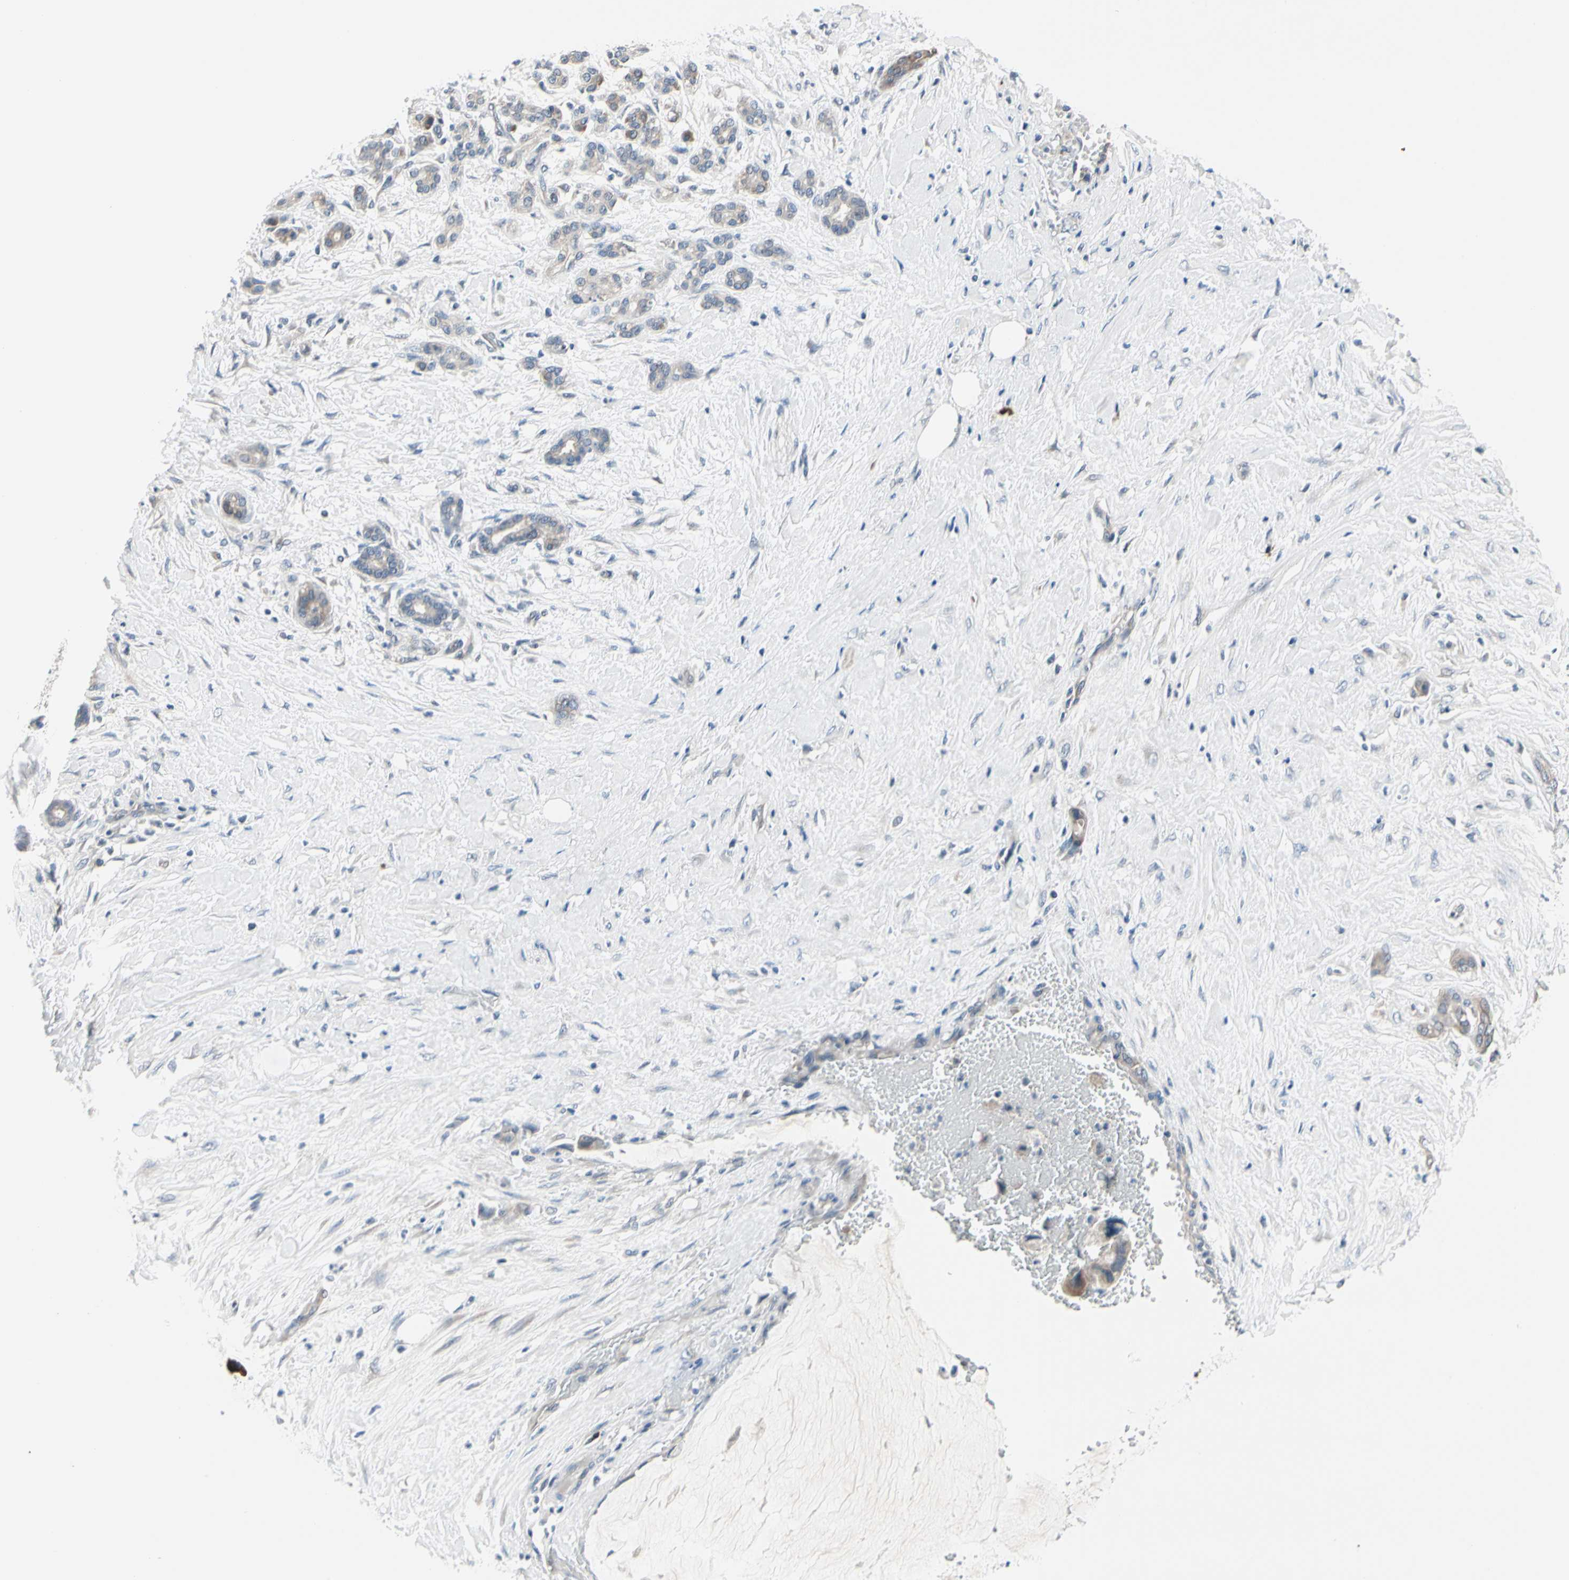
{"staining": {"intensity": "weak", "quantity": "25%-75%", "location": "cytoplasmic/membranous"}, "tissue": "pancreatic cancer", "cell_type": "Tumor cells", "image_type": "cancer", "snomed": [{"axis": "morphology", "description": "Adenocarcinoma, NOS"}, {"axis": "topography", "description": "Pancreas"}], "caption": "Immunohistochemistry of human adenocarcinoma (pancreatic) demonstrates low levels of weak cytoplasmic/membranous staining in about 25%-75% of tumor cells.", "gene": "SELENOK", "patient": {"sex": "male", "age": 41}}